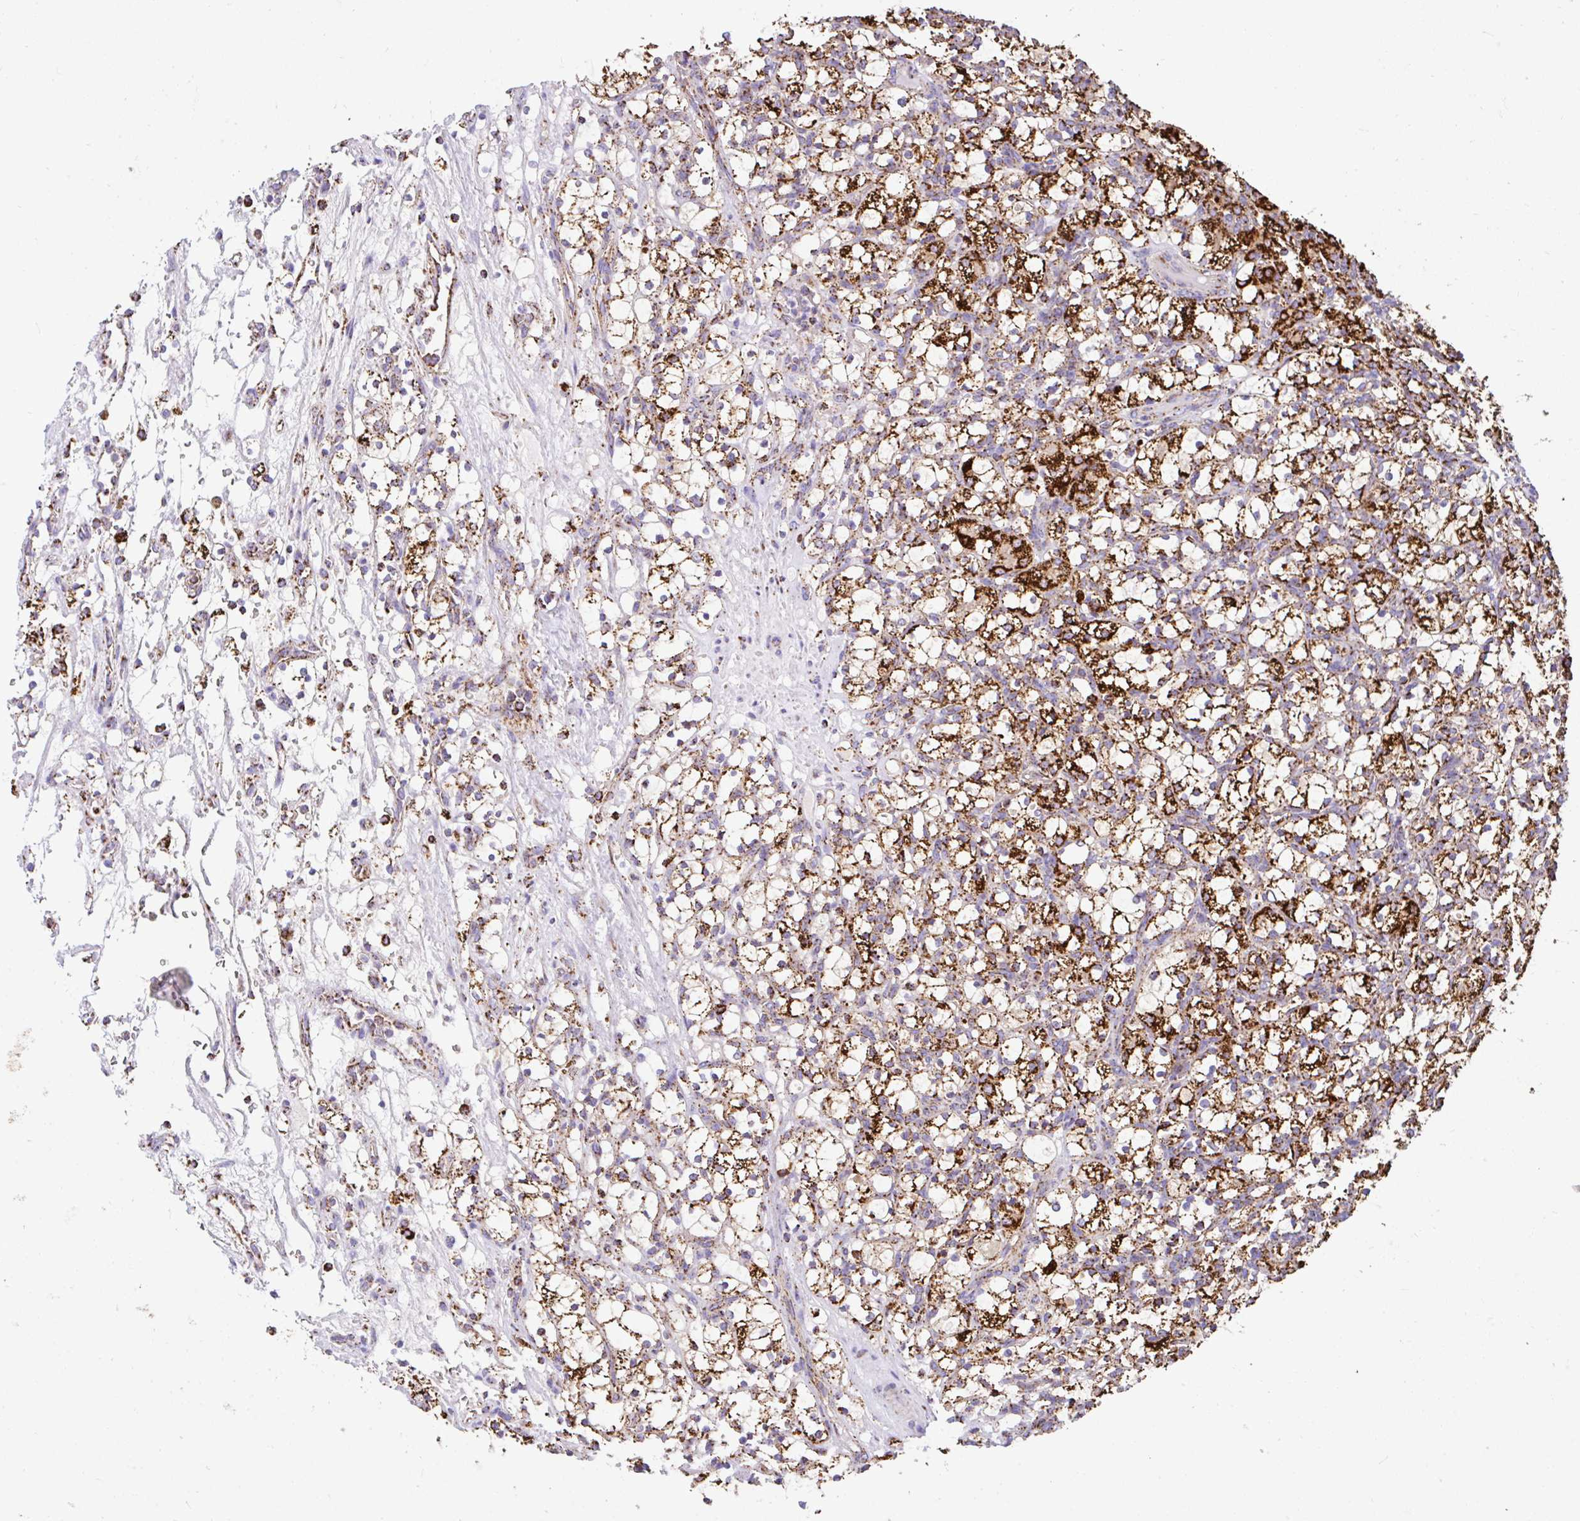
{"staining": {"intensity": "strong", "quantity": ">75%", "location": "cytoplasmic/membranous"}, "tissue": "renal cancer", "cell_type": "Tumor cells", "image_type": "cancer", "snomed": [{"axis": "morphology", "description": "Adenocarcinoma, NOS"}, {"axis": "topography", "description": "Kidney"}], "caption": "High-magnification brightfield microscopy of renal cancer (adenocarcinoma) stained with DAB (brown) and counterstained with hematoxylin (blue). tumor cells exhibit strong cytoplasmic/membranous expression is identified in about>75% of cells.", "gene": "ANKRD33B", "patient": {"sex": "female", "age": 69}}